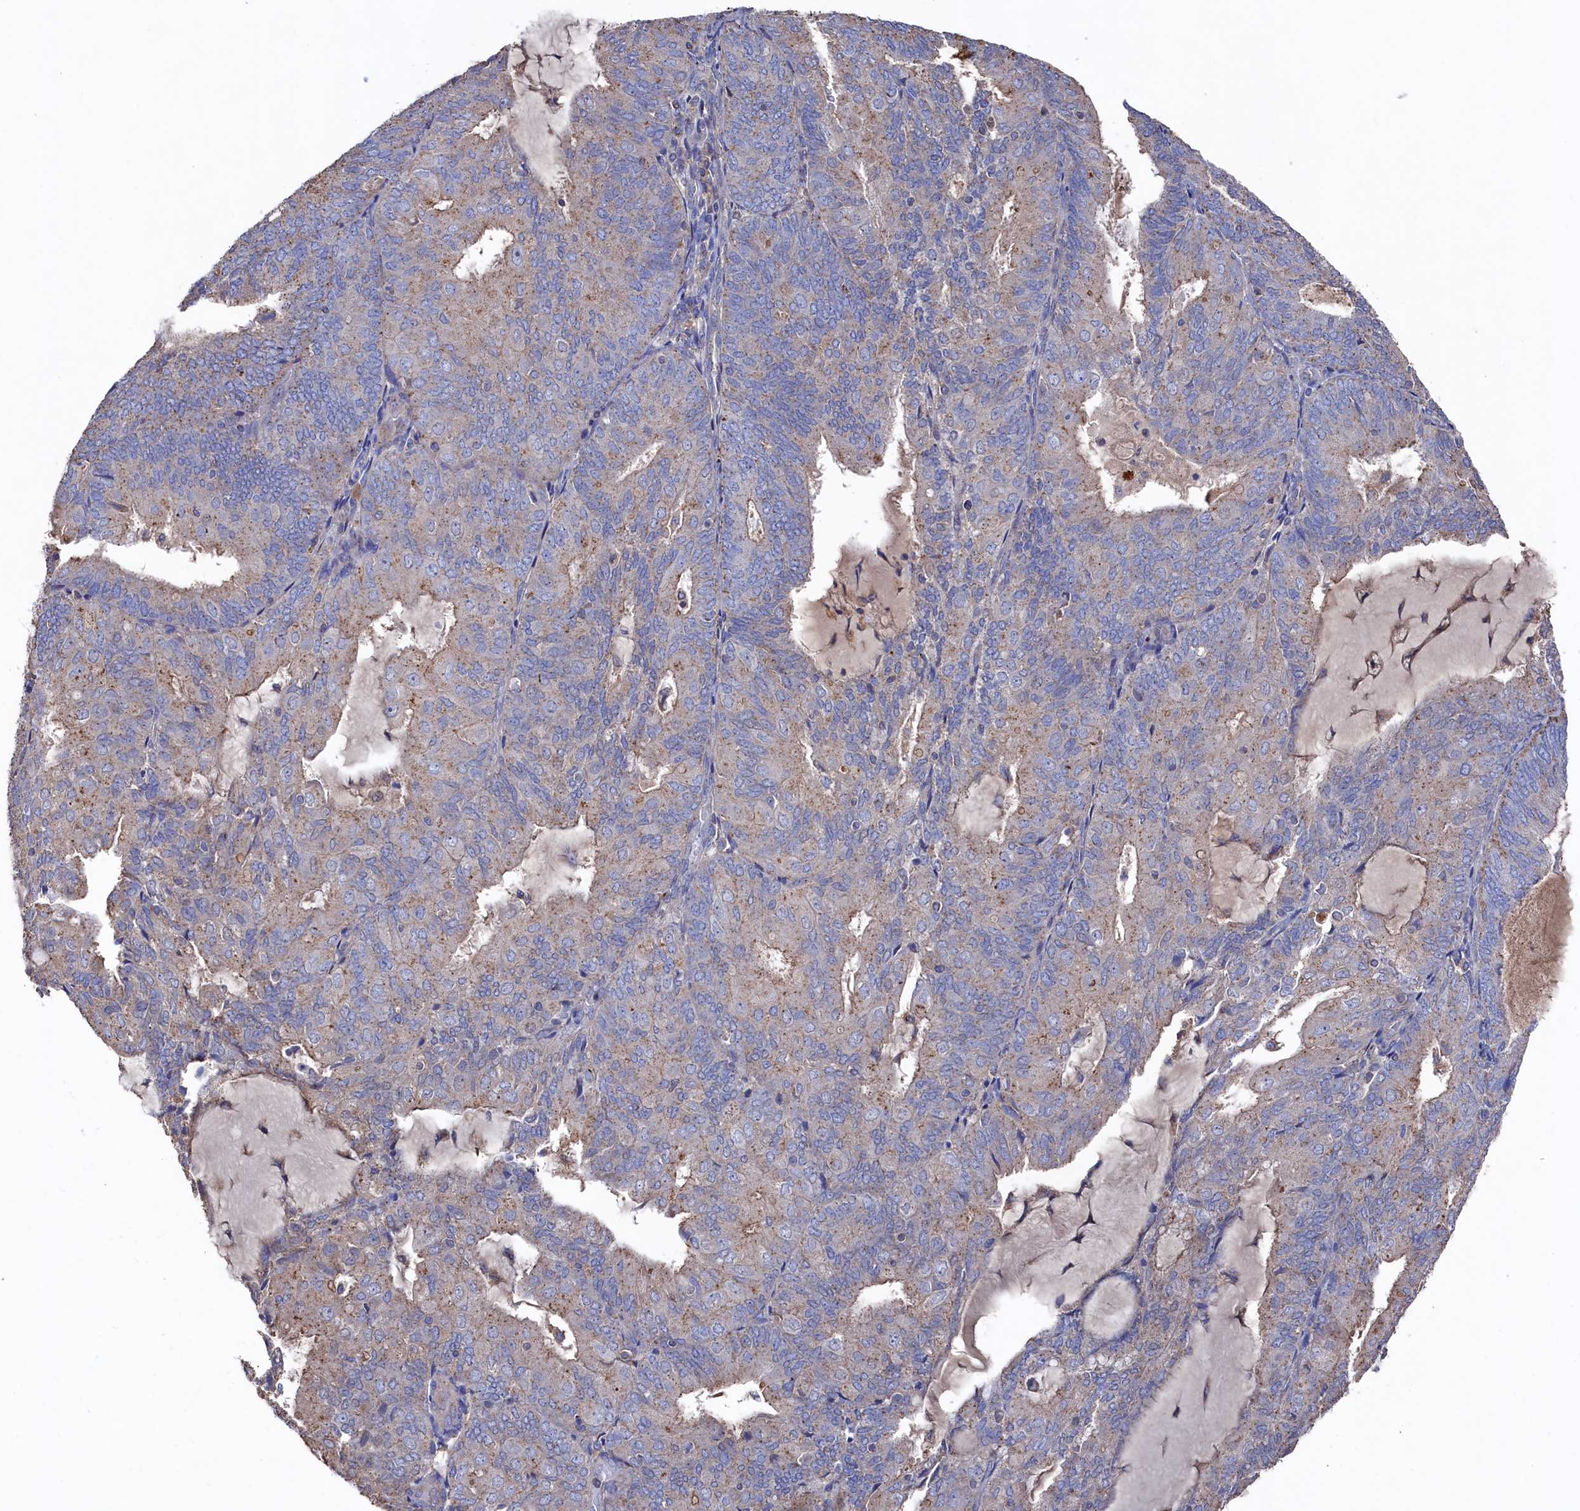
{"staining": {"intensity": "weak", "quantity": "25%-75%", "location": "cytoplasmic/membranous"}, "tissue": "endometrial cancer", "cell_type": "Tumor cells", "image_type": "cancer", "snomed": [{"axis": "morphology", "description": "Adenocarcinoma, NOS"}, {"axis": "topography", "description": "Endometrium"}], "caption": "Endometrial cancer tissue exhibits weak cytoplasmic/membranous positivity in about 25%-75% of tumor cells, visualized by immunohistochemistry. The staining is performed using DAB (3,3'-diaminobenzidine) brown chromogen to label protein expression. The nuclei are counter-stained blue using hematoxylin.", "gene": "TK2", "patient": {"sex": "female", "age": 81}}